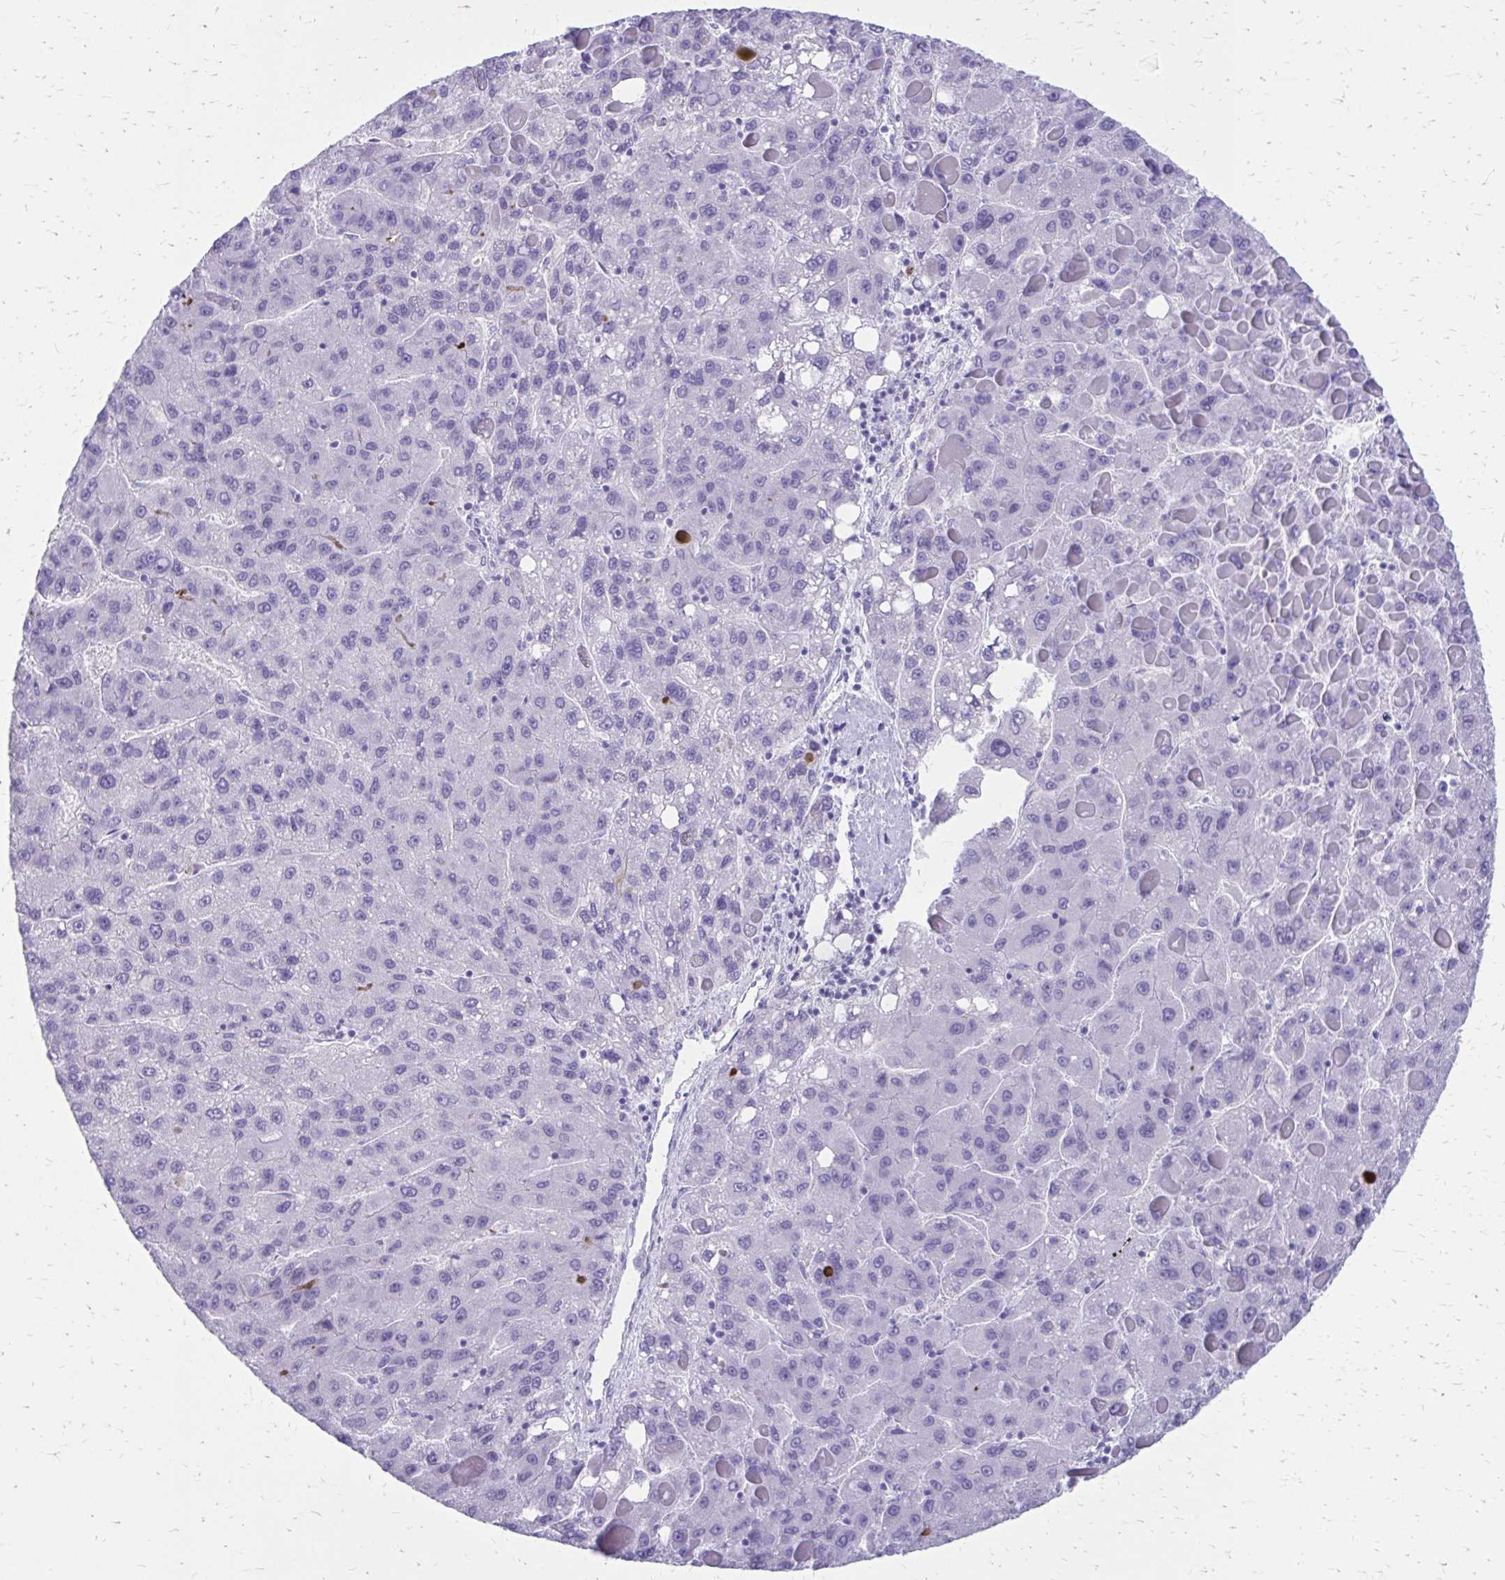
{"staining": {"intensity": "negative", "quantity": "none", "location": "none"}, "tissue": "liver cancer", "cell_type": "Tumor cells", "image_type": "cancer", "snomed": [{"axis": "morphology", "description": "Carcinoma, Hepatocellular, NOS"}, {"axis": "topography", "description": "Liver"}], "caption": "Immunohistochemical staining of human liver cancer displays no significant expression in tumor cells. The staining was performed using DAB to visualize the protein expression in brown, while the nuclei were stained in blue with hematoxylin (Magnification: 20x).", "gene": "SATL1", "patient": {"sex": "female", "age": 82}}